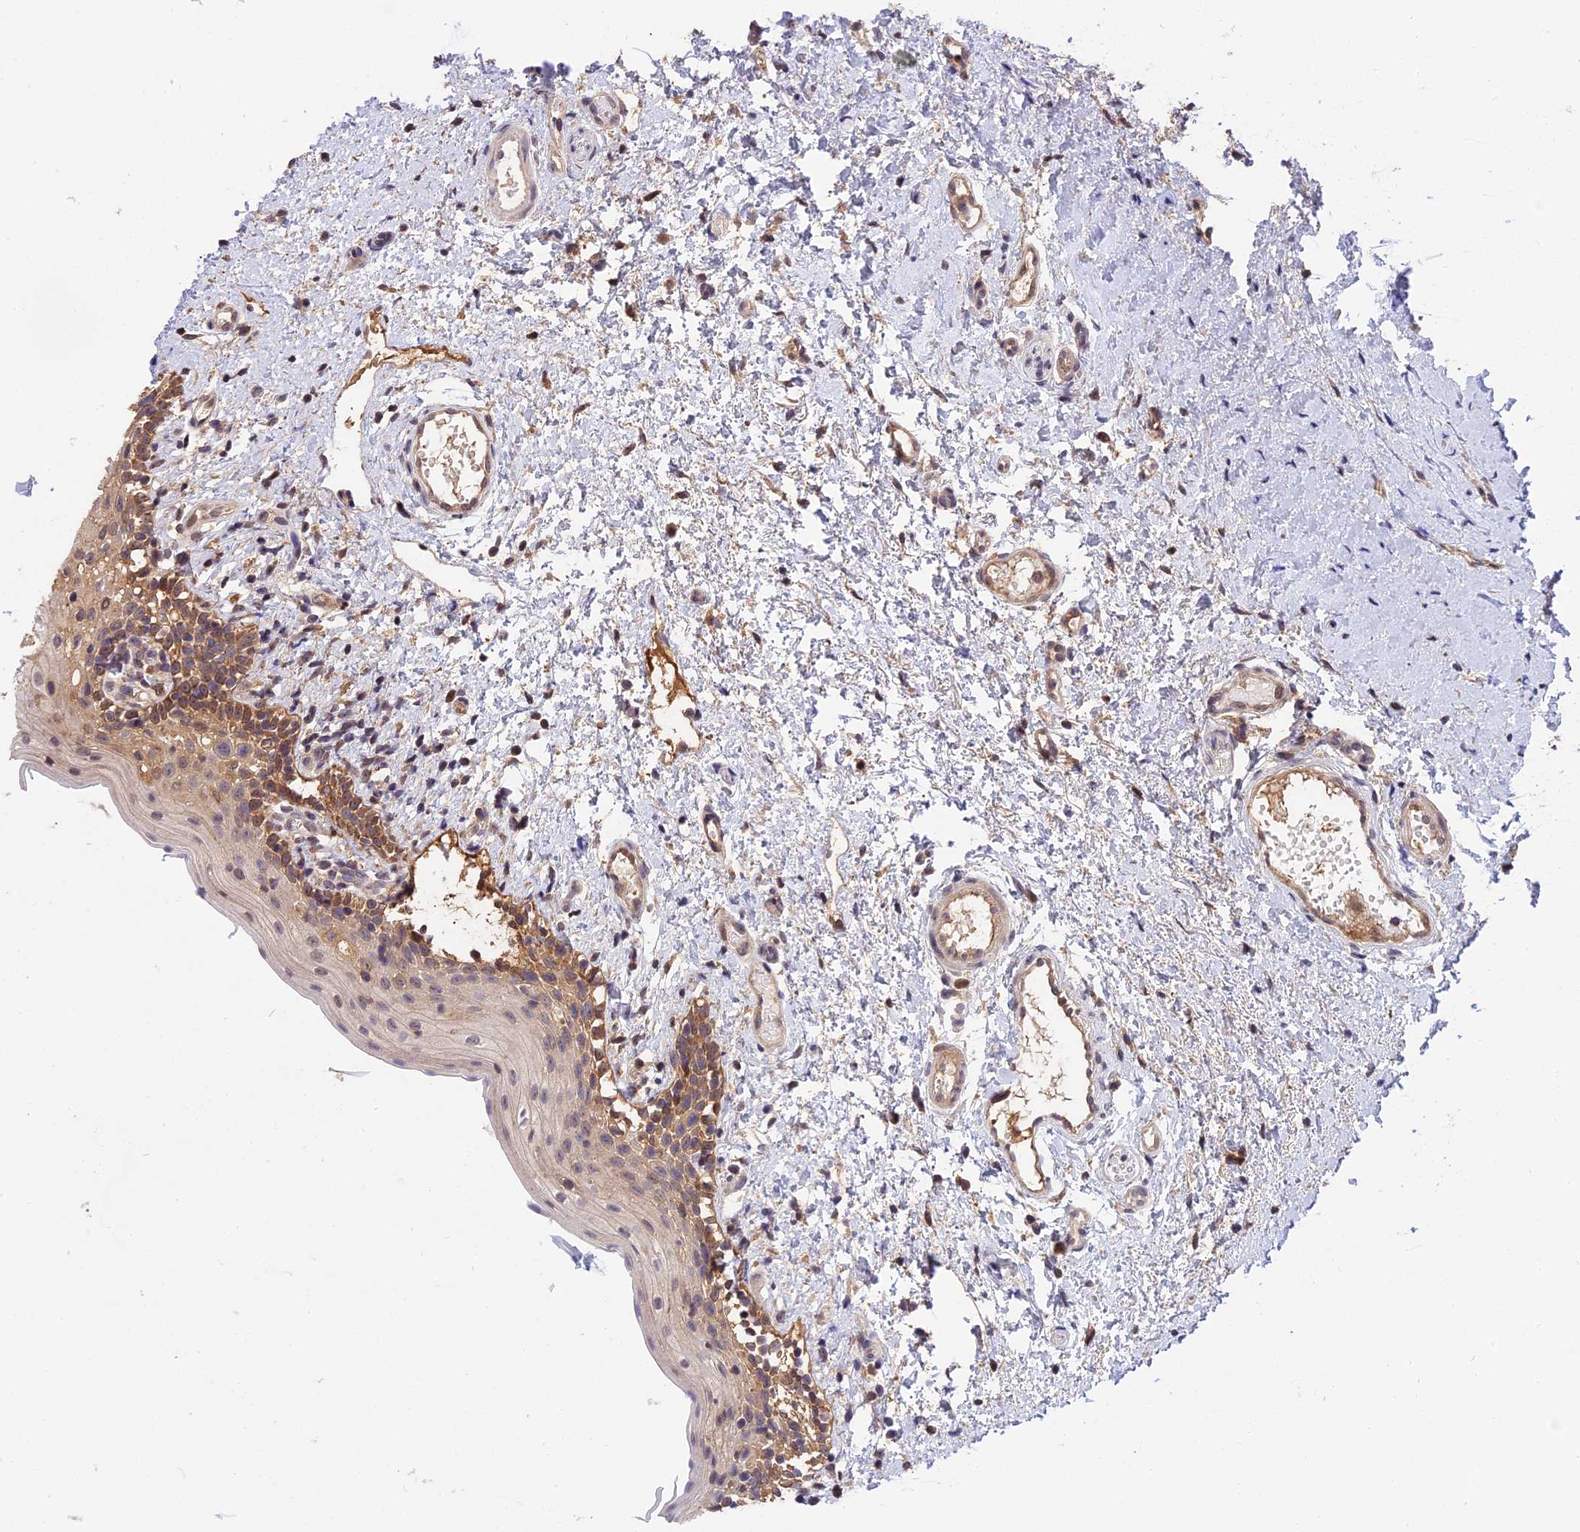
{"staining": {"intensity": "moderate", "quantity": ">75%", "location": "cytoplasmic/membranous,nuclear"}, "tissue": "oral mucosa", "cell_type": "Squamous epithelial cells", "image_type": "normal", "snomed": [{"axis": "morphology", "description": "Normal tissue, NOS"}, {"axis": "topography", "description": "Oral tissue"}], "caption": "IHC photomicrograph of normal oral mucosa: oral mucosa stained using immunohistochemistry reveals medium levels of moderate protein expression localized specifically in the cytoplasmic/membranous,nuclear of squamous epithelial cells, appearing as a cytoplasmic/membranous,nuclear brown color.", "gene": "RERGL", "patient": {"sex": "female", "age": 13}}